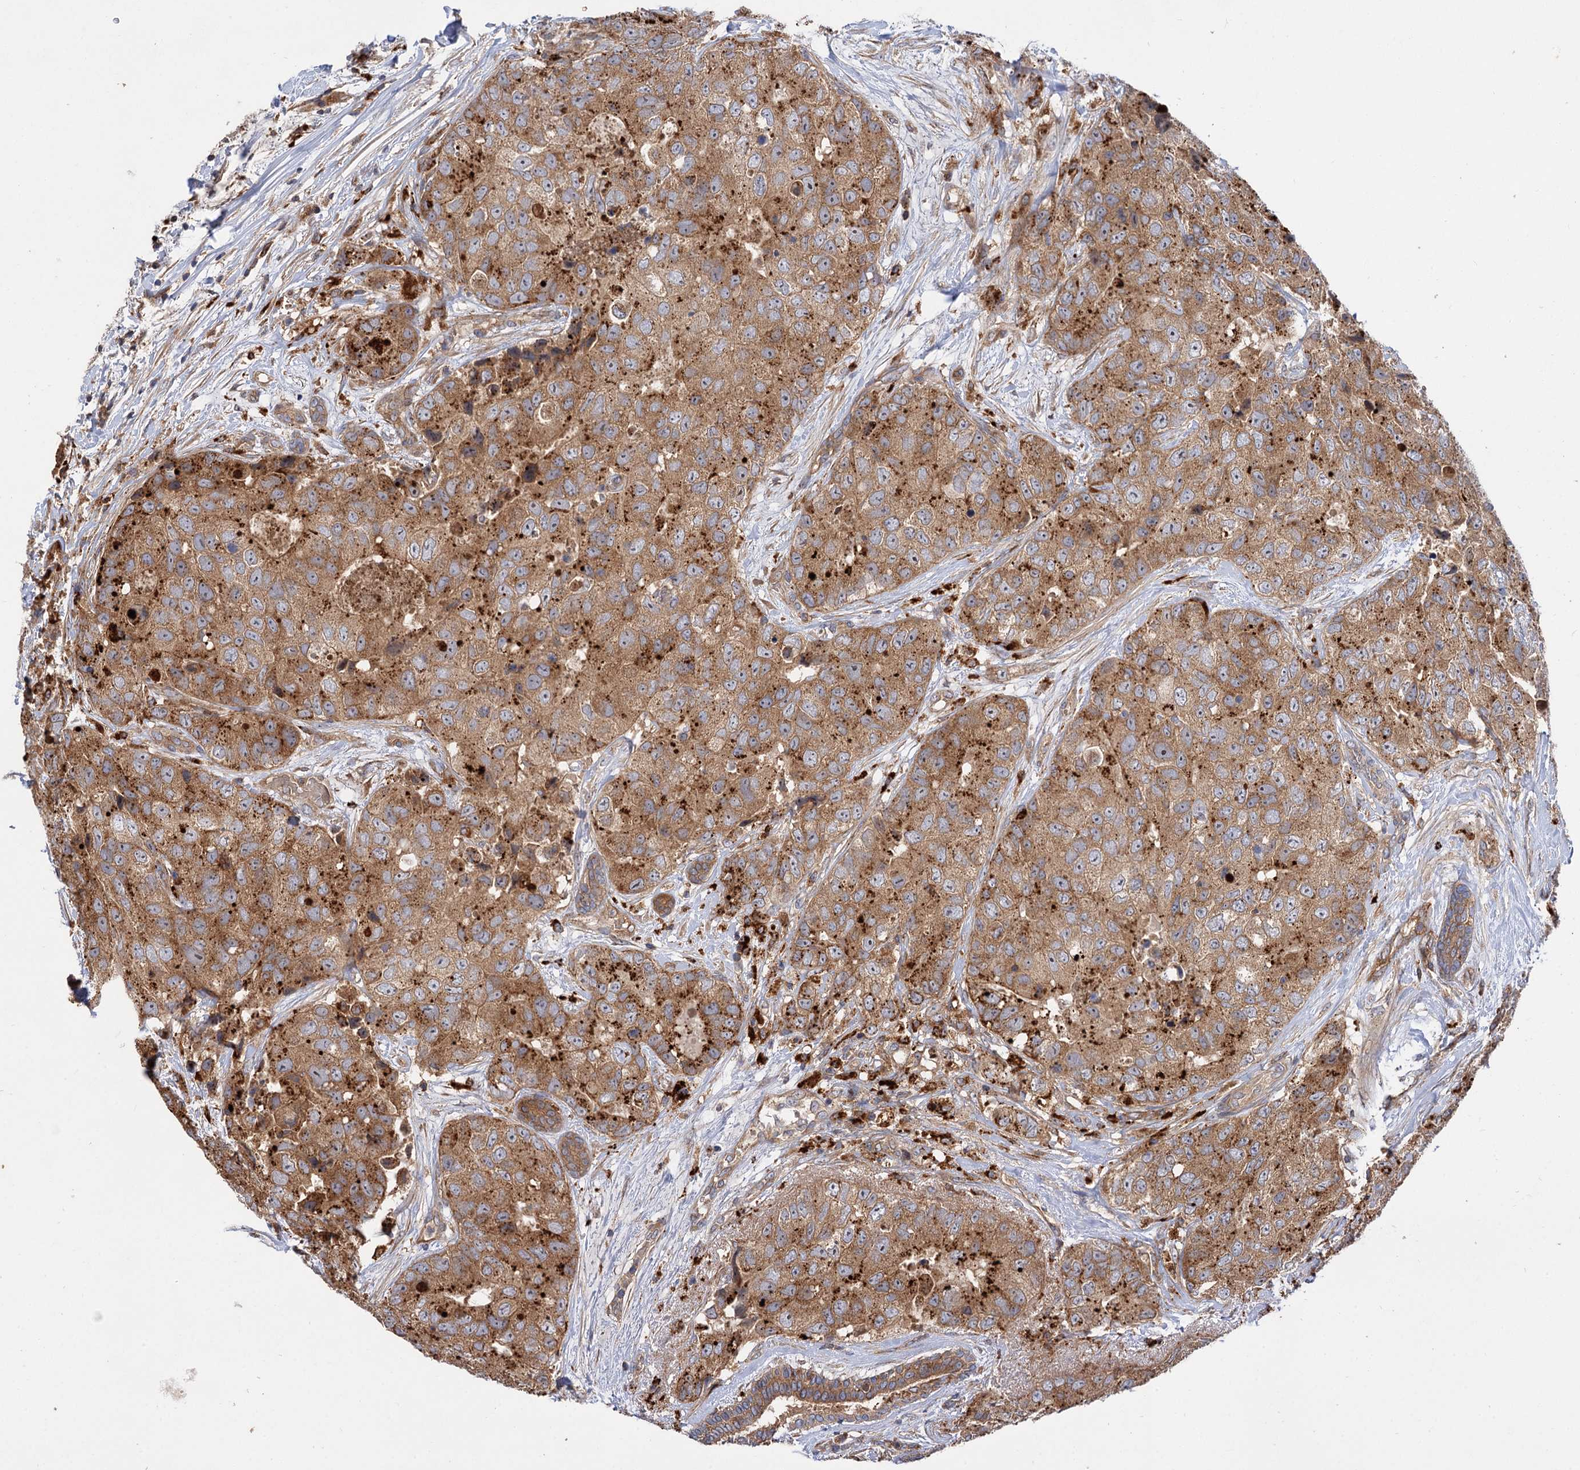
{"staining": {"intensity": "moderate", "quantity": ">75%", "location": "cytoplasmic/membranous"}, "tissue": "breast cancer", "cell_type": "Tumor cells", "image_type": "cancer", "snomed": [{"axis": "morphology", "description": "Duct carcinoma"}, {"axis": "topography", "description": "Breast"}], "caption": "IHC histopathology image of neoplastic tissue: human breast cancer (intraductal carcinoma) stained using immunohistochemistry demonstrates medium levels of moderate protein expression localized specifically in the cytoplasmic/membranous of tumor cells, appearing as a cytoplasmic/membranous brown color.", "gene": "PATL1", "patient": {"sex": "female", "age": 62}}